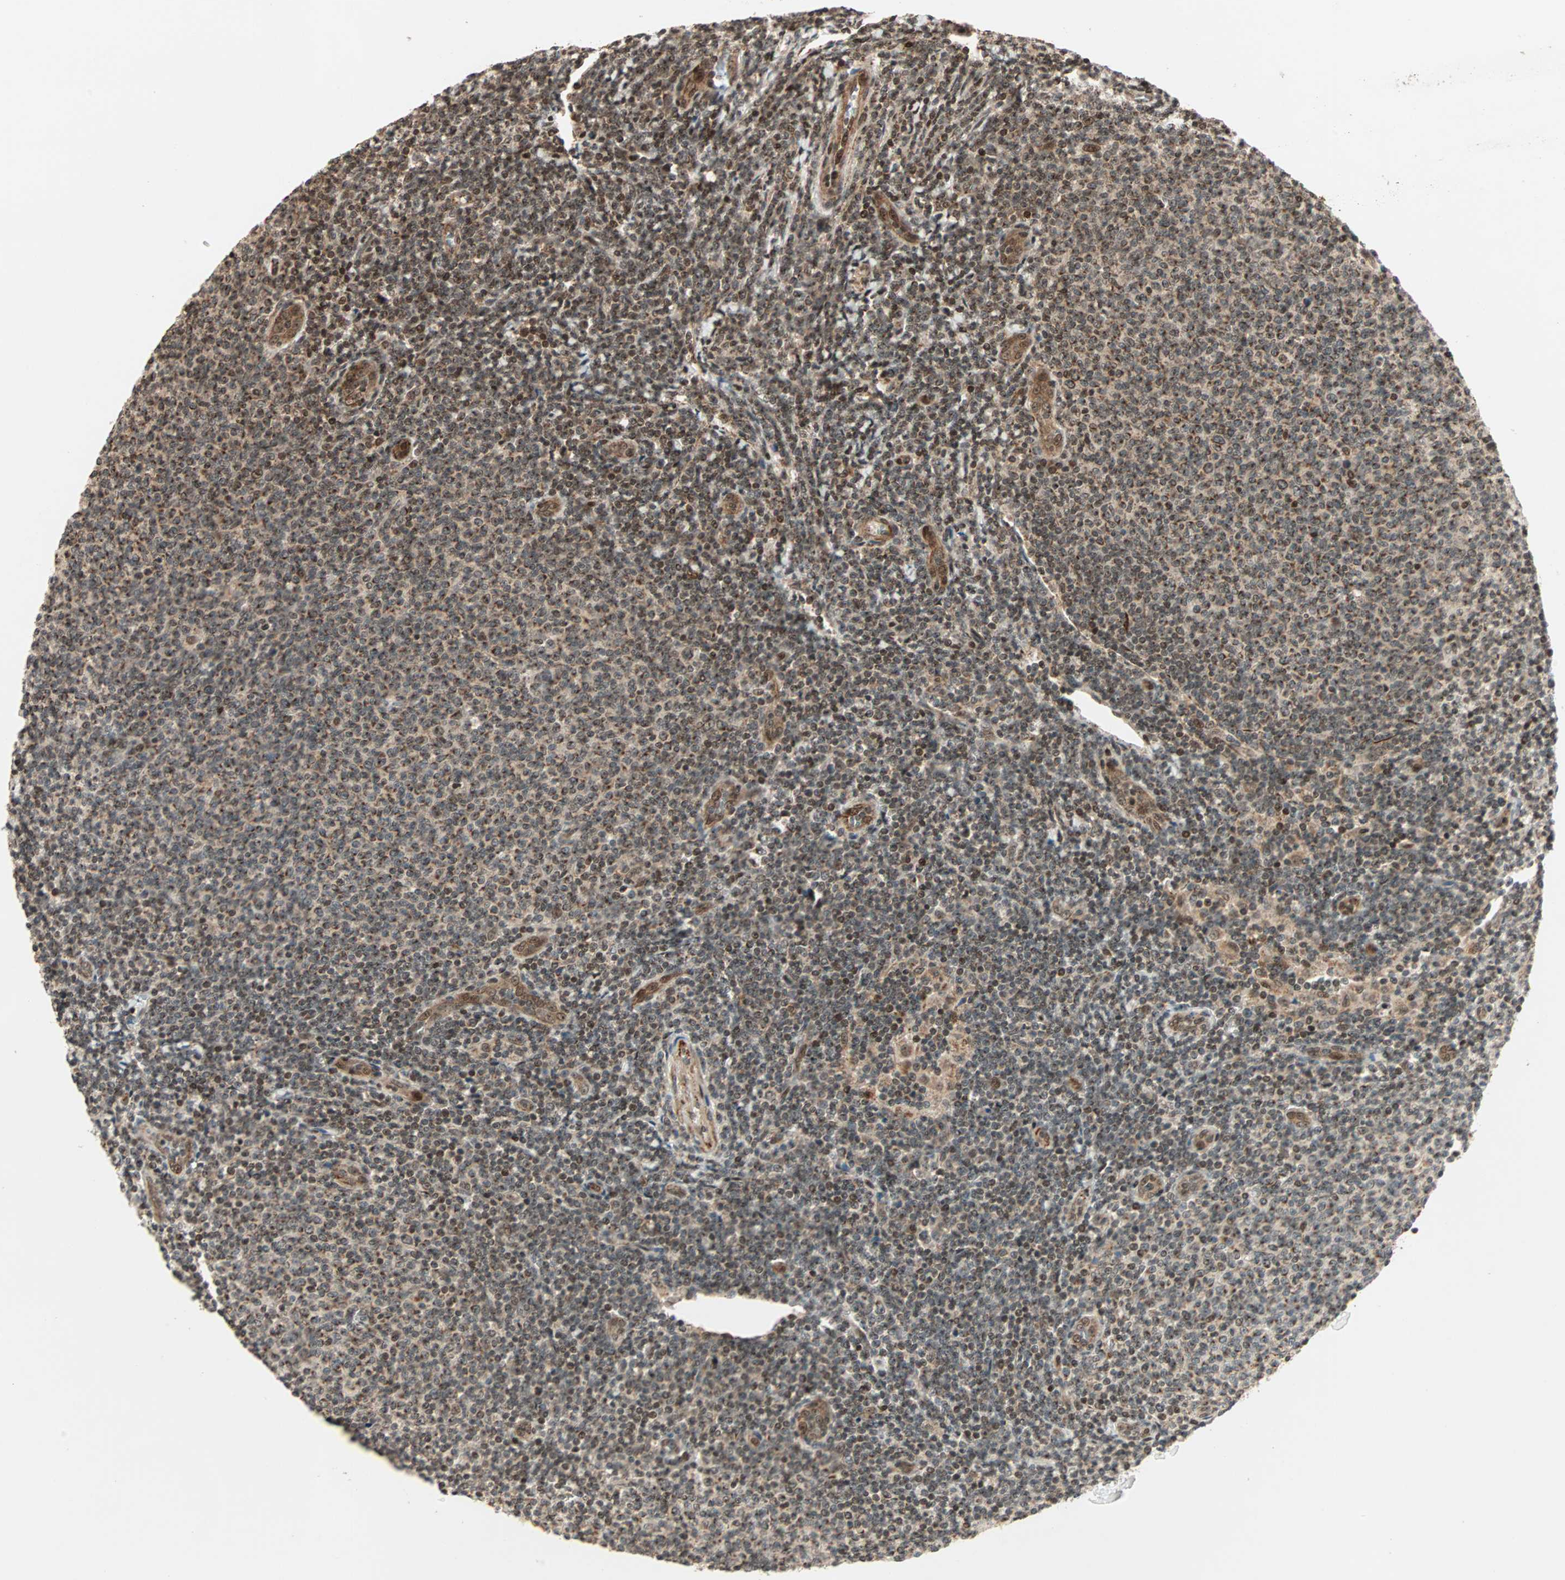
{"staining": {"intensity": "strong", "quantity": ">75%", "location": "nuclear"}, "tissue": "lymphoma", "cell_type": "Tumor cells", "image_type": "cancer", "snomed": [{"axis": "morphology", "description": "Malignant lymphoma, non-Hodgkin's type, Low grade"}, {"axis": "topography", "description": "Lymph node"}], "caption": "Protein expression analysis of malignant lymphoma, non-Hodgkin's type (low-grade) demonstrates strong nuclear positivity in approximately >75% of tumor cells.", "gene": "ZBED9", "patient": {"sex": "male", "age": 66}}